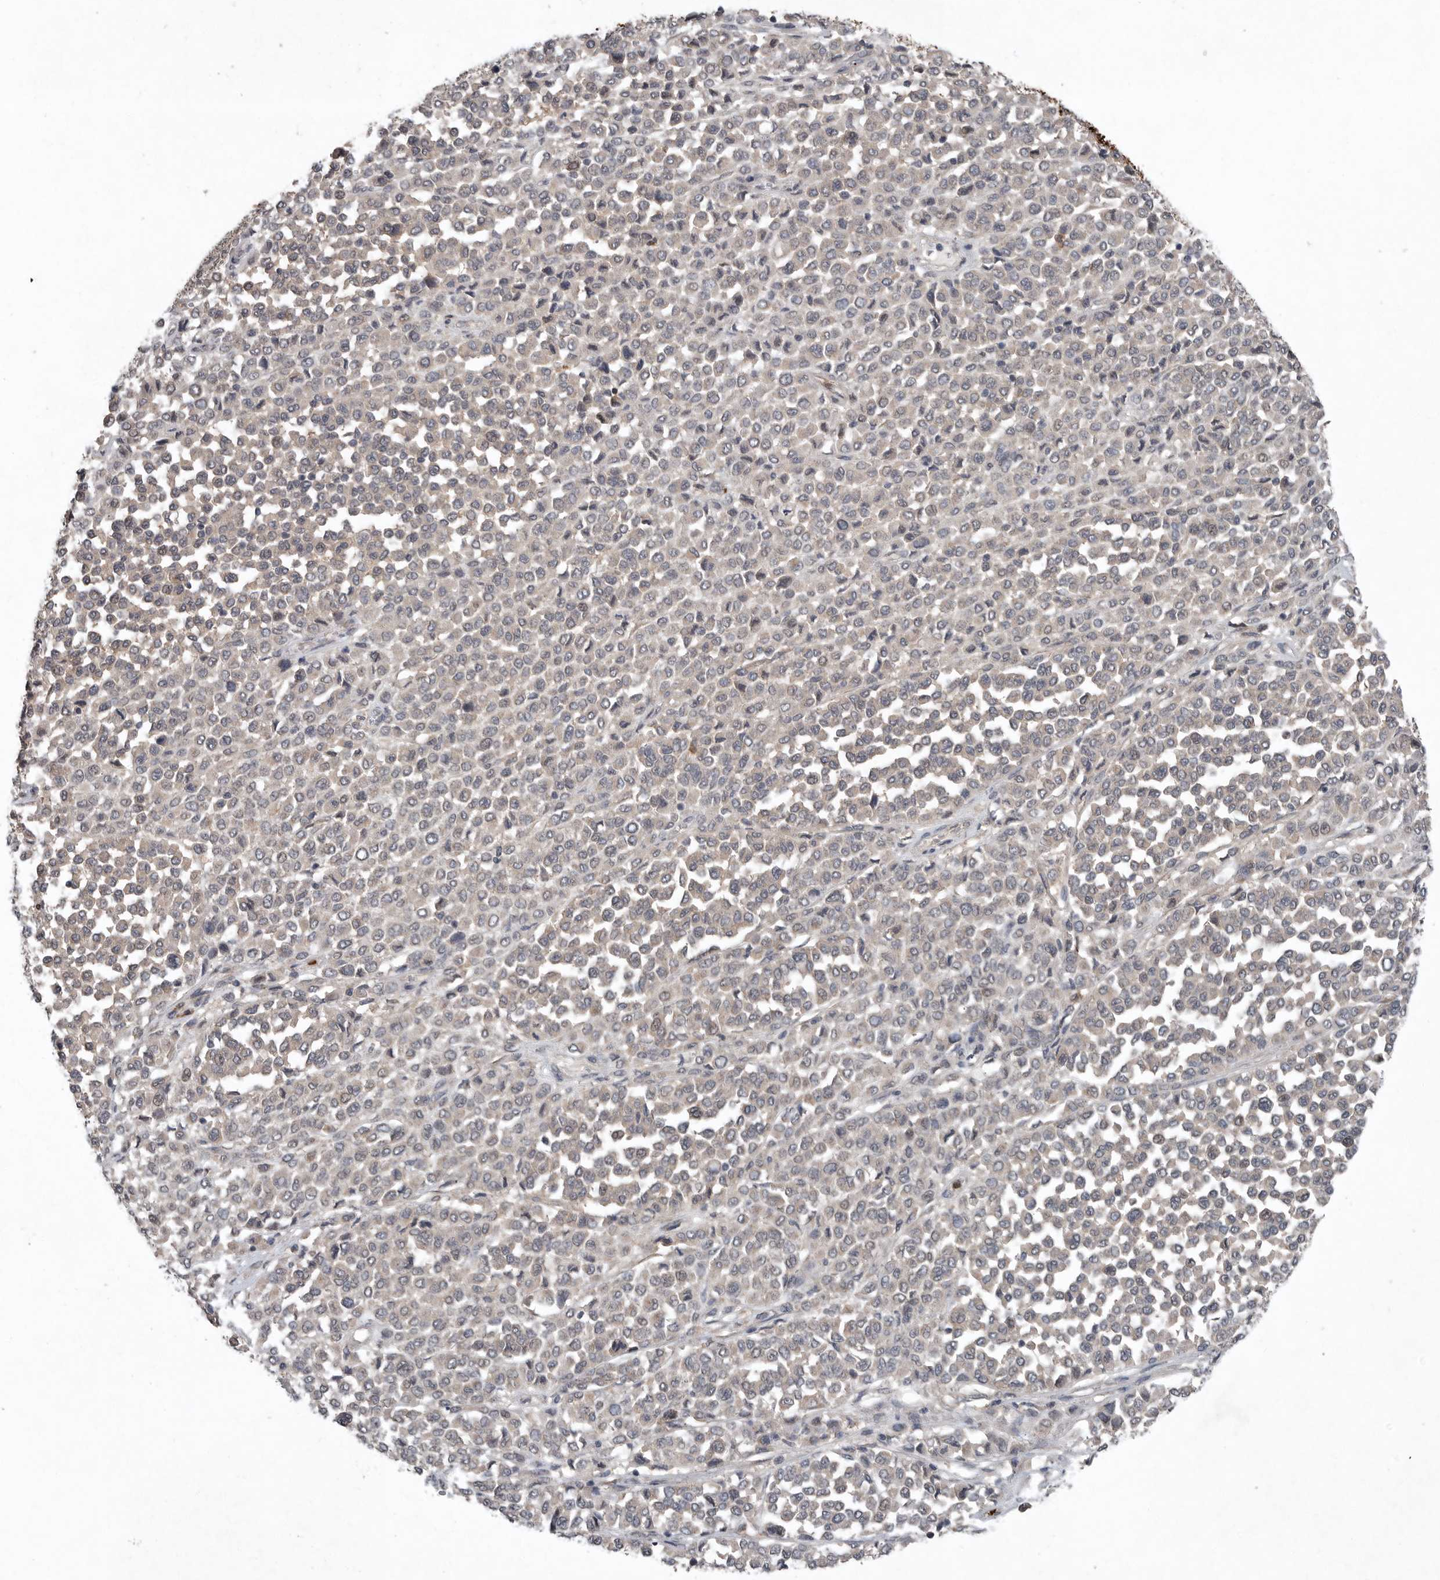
{"staining": {"intensity": "negative", "quantity": "none", "location": "none"}, "tissue": "melanoma", "cell_type": "Tumor cells", "image_type": "cancer", "snomed": [{"axis": "morphology", "description": "Malignant melanoma, Metastatic site"}, {"axis": "topography", "description": "Pancreas"}], "caption": "IHC histopathology image of human malignant melanoma (metastatic site) stained for a protein (brown), which demonstrates no expression in tumor cells. (IHC, brightfield microscopy, high magnification).", "gene": "SCP2", "patient": {"sex": "female", "age": 30}}